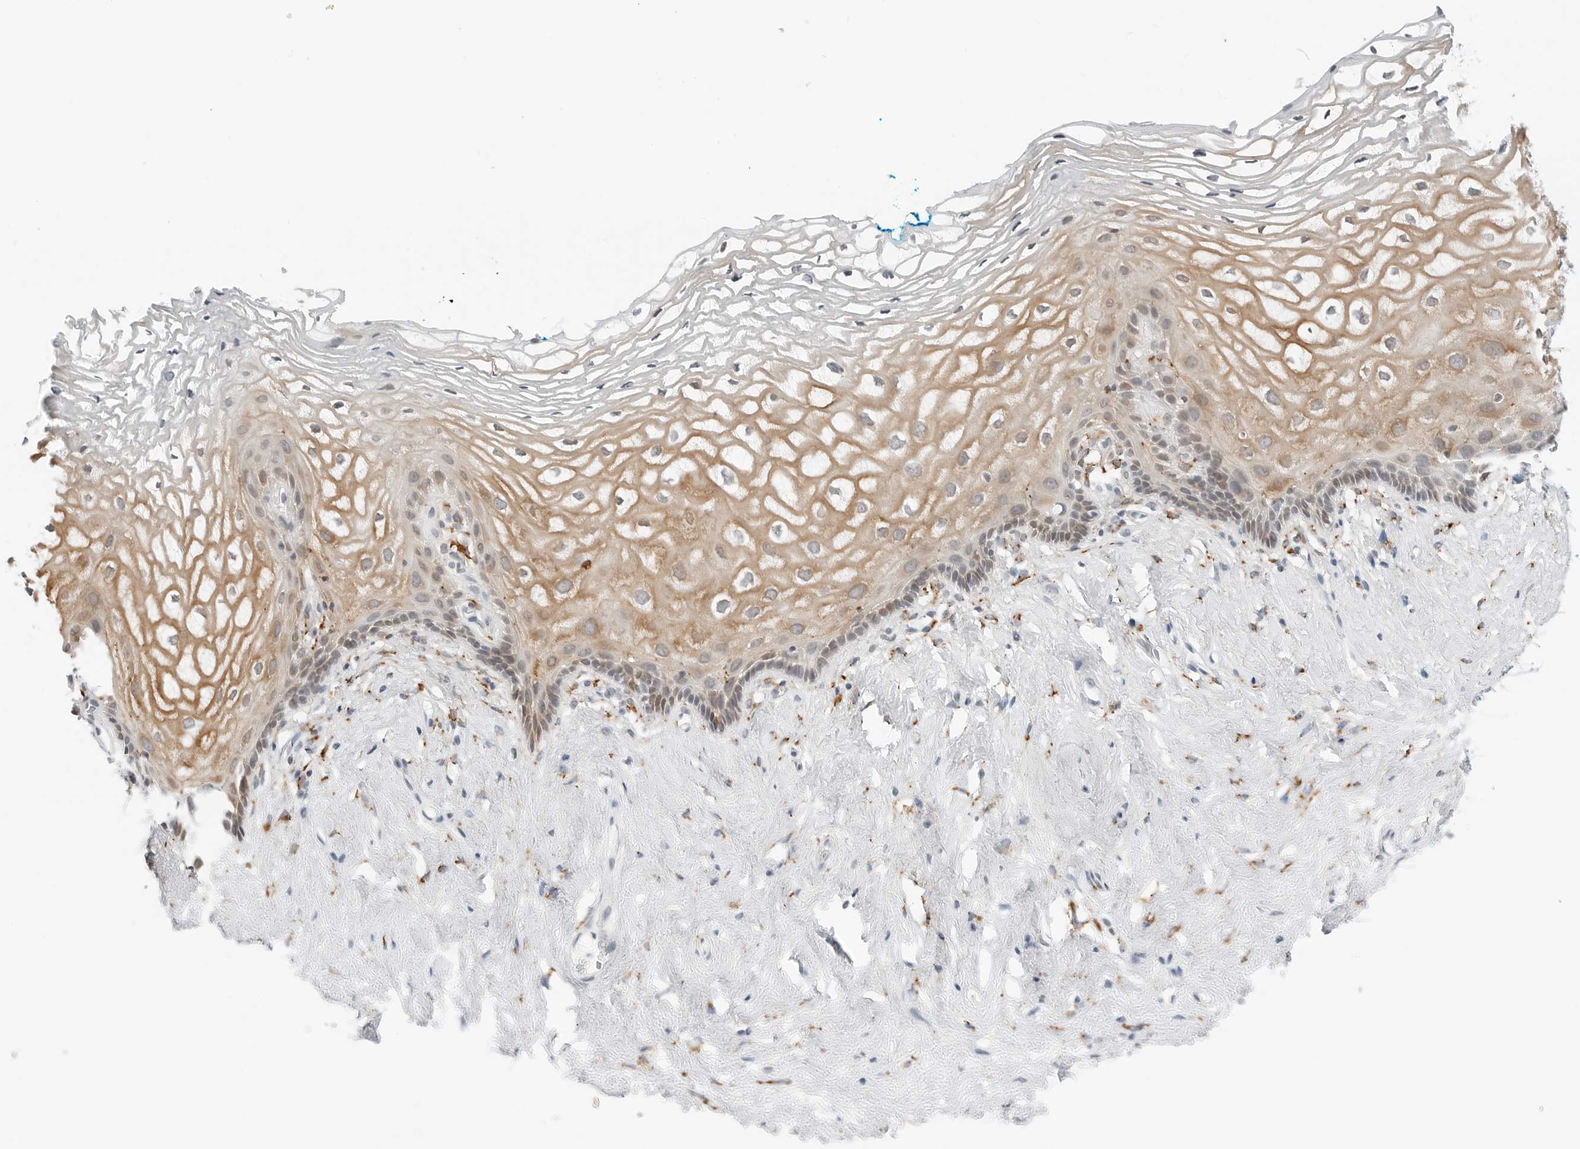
{"staining": {"intensity": "moderate", "quantity": "25%-75%", "location": "cytoplasmic/membranous"}, "tissue": "vagina", "cell_type": "Squamous epithelial cells", "image_type": "normal", "snomed": [{"axis": "morphology", "description": "Normal tissue, NOS"}, {"axis": "morphology", "description": "Adenocarcinoma, NOS"}, {"axis": "topography", "description": "Rectum"}, {"axis": "topography", "description": "Vagina"}], "caption": "Protein expression analysis of normal vagina exhibits moderate cytoplasmic/membranous expression in approximately 25%-75% of squamous epithelial cells.", "gene": "P4HA2", "patient": {"sex": "female", "age": 71}}